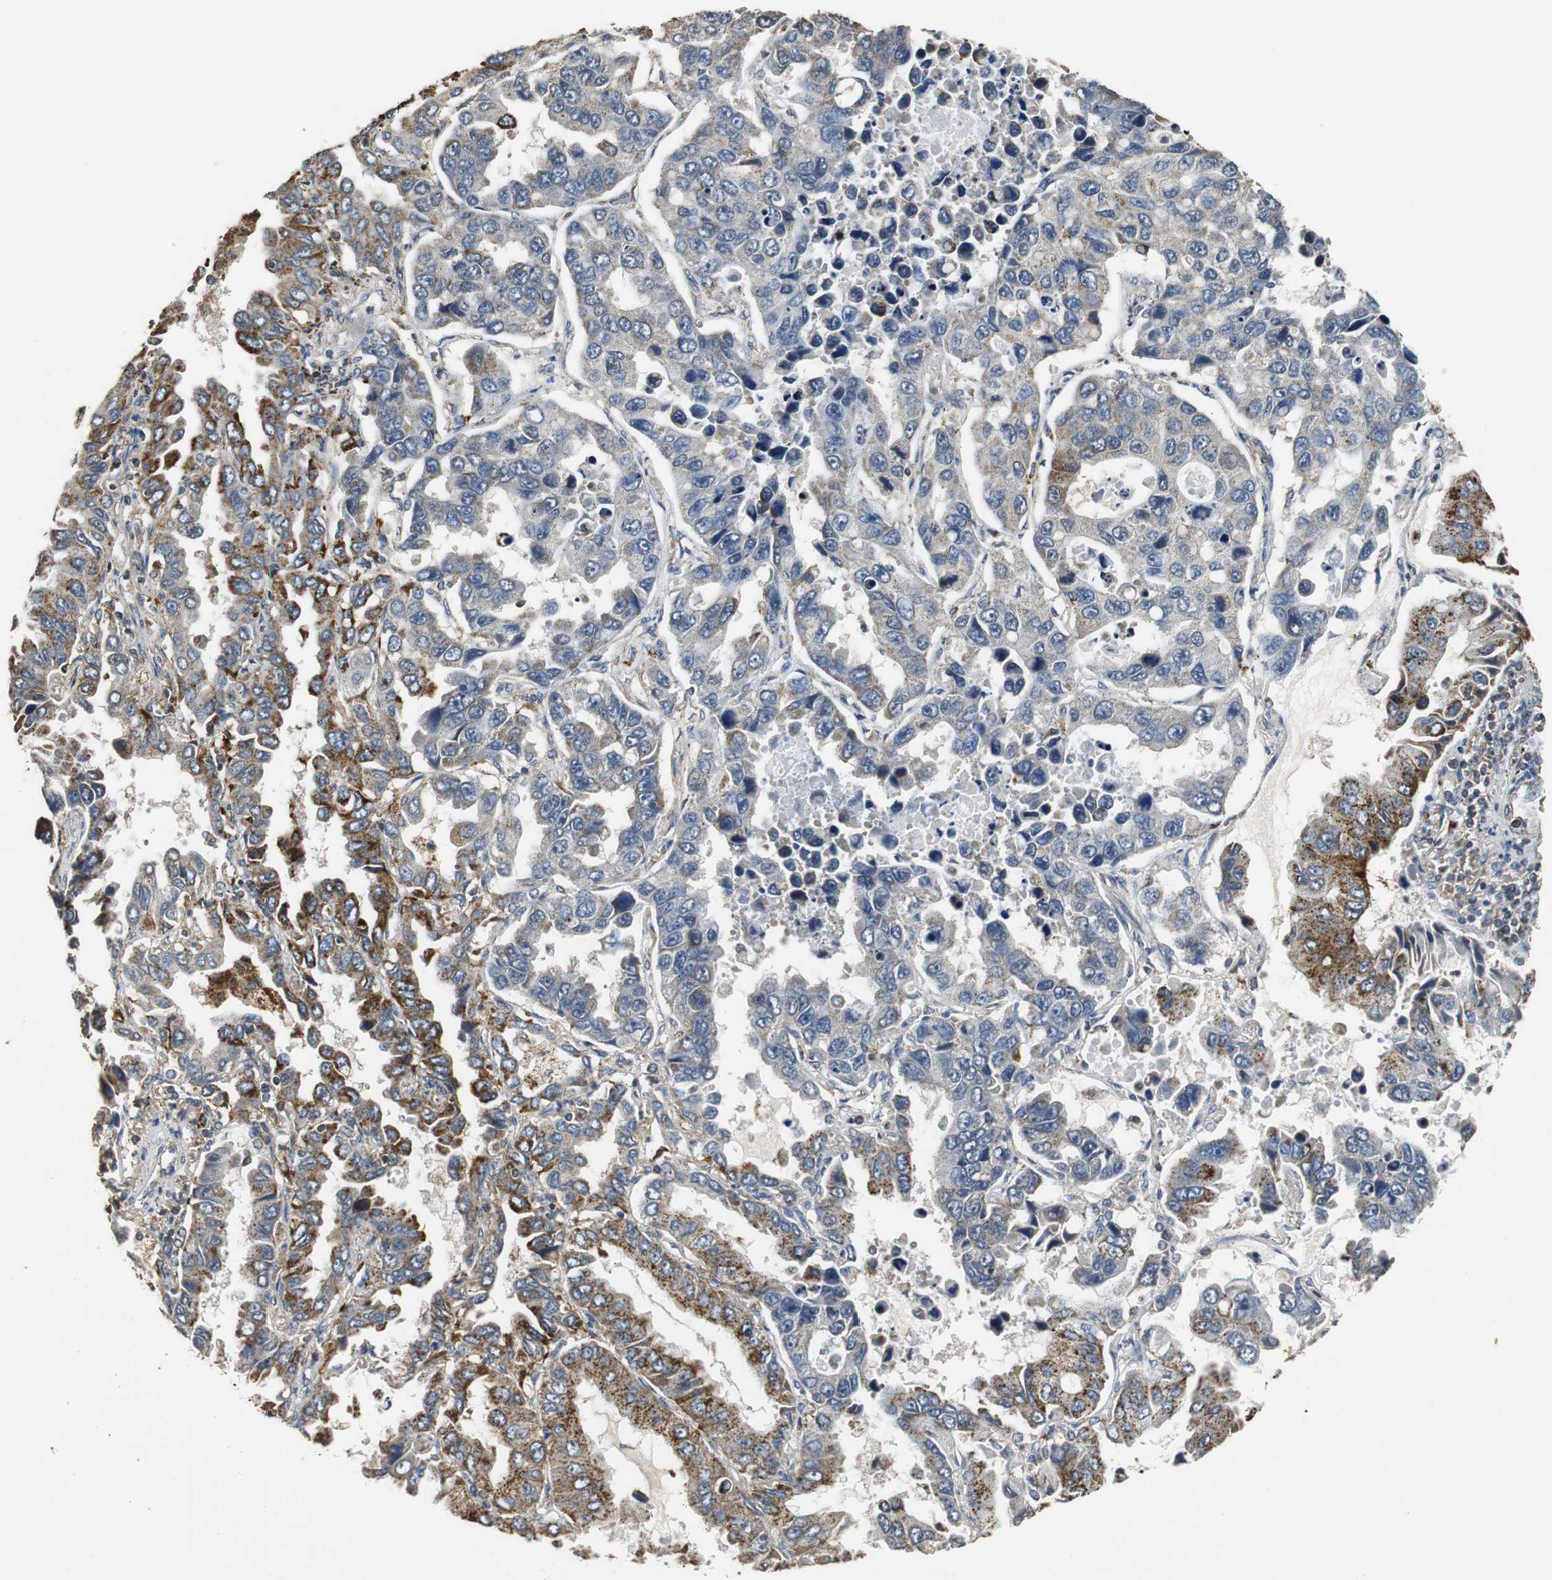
{"staining": {"intensity": "moderate", "quantity": "<25%", "location": "cytoplasmic/membranous"}, "tissue": "lung cancer", "cell_type": "Tumor cells", "image_type": "cancer", "snomed": [{"axis": "morphology", "description": "Adenocarcinoma, NOS"}, {"axis": "topography", "description": "Lung"}], "caption": "A photomicrograph of lung cancer (adenocarcinoma) stained for a protein exhibits moderate cytoplasmic/membranous brown staining in tumor cells.", "gene": "NNT", "patient": {"sex": "male", "age": 64}}